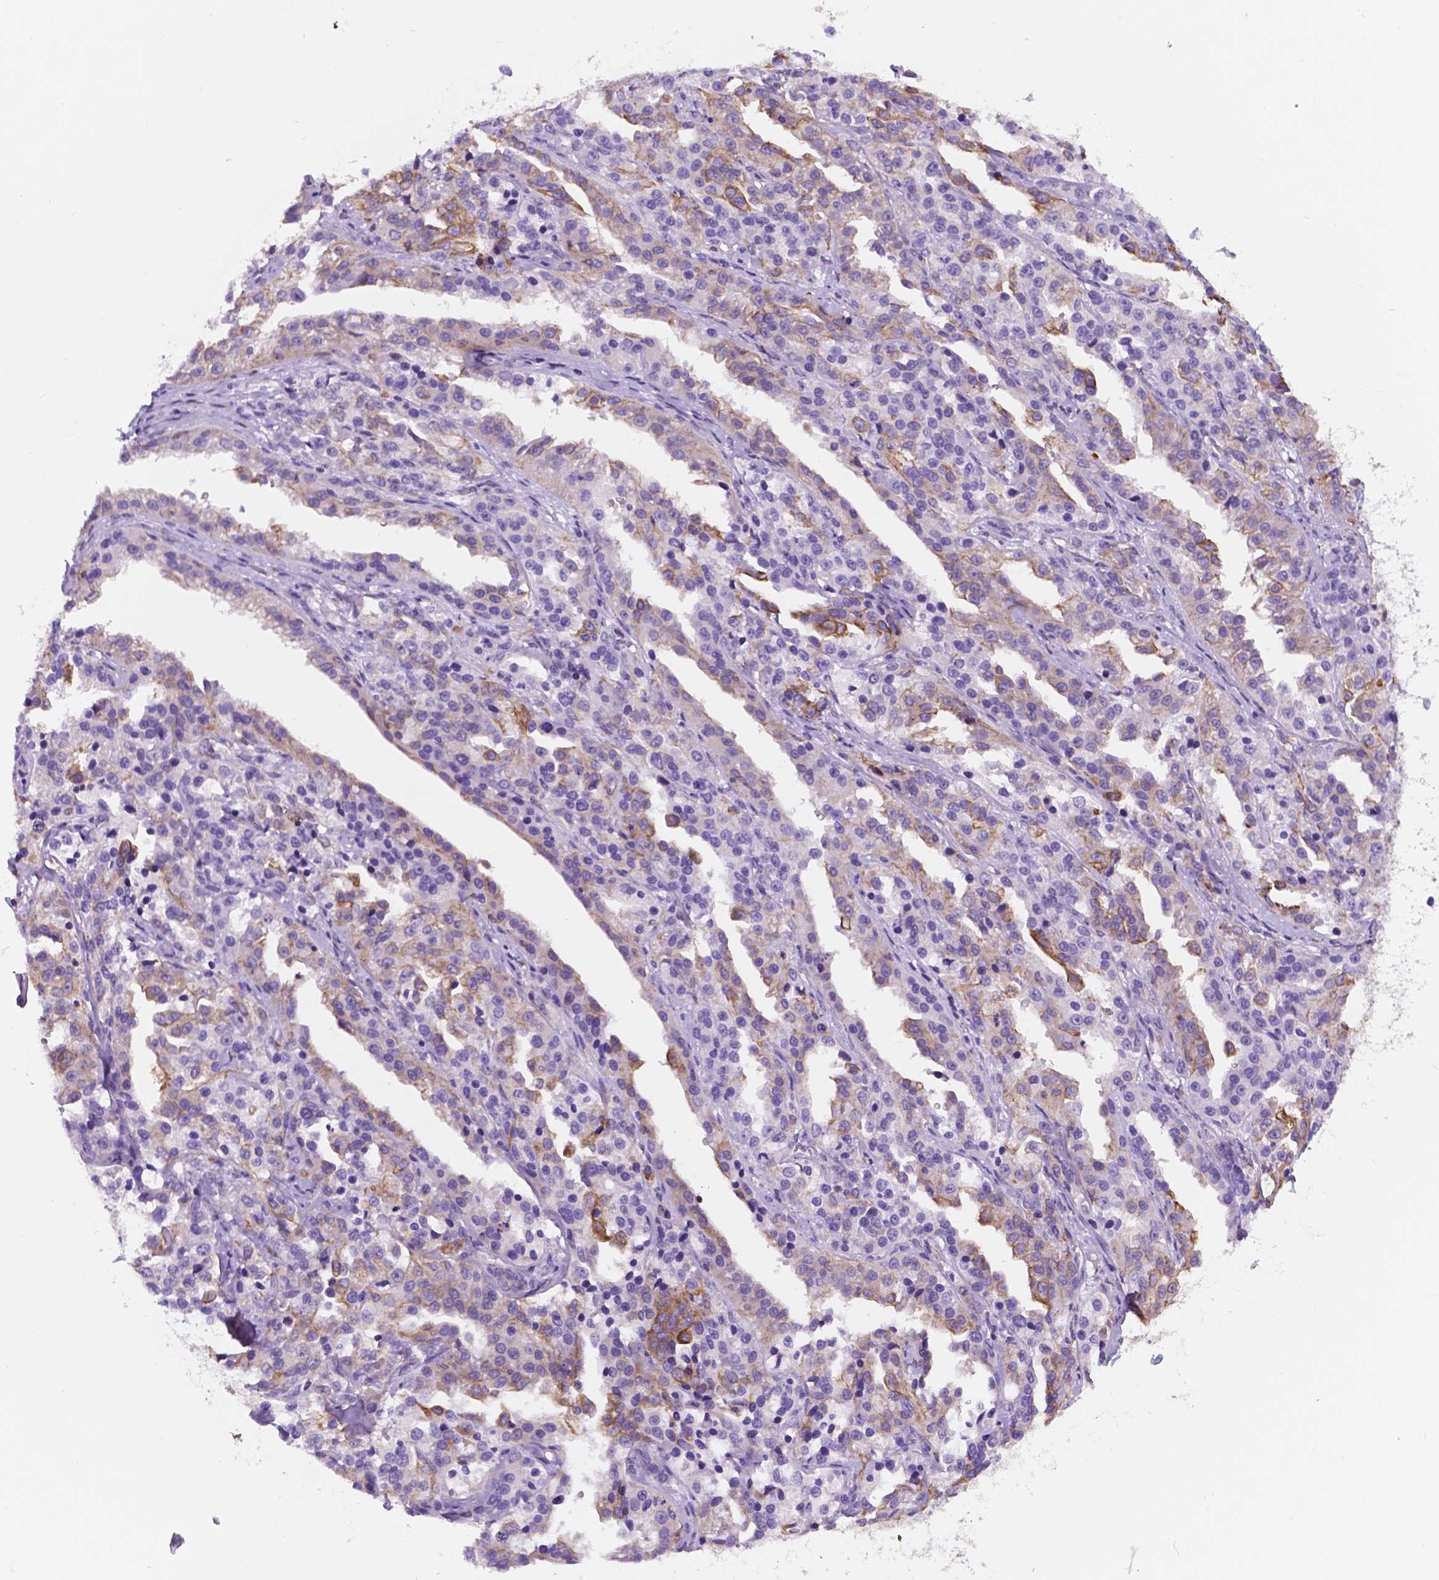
{"staining": {"intensity": "moderate", "quantity": "<25%", "location": "cytoplasmic/membranous"}, "tissue": "ovarian cancer", "cell_type": "Tumor cells", "image_type": "cancer", "snomed": [{"axis": "morphology", "description": "Cystadenocarcinoma, serous, NOS"}, {"axis": "topography", "description": "Ovary"}], "caption": "A high-resolution image shows IHC staining of serous cystadenocarcinoma (ovarian), which reveals moderate cytoplasmic/membranous staining in approximately <25% of tumor cells.", "gene": "TRPV5", "patient": {"sex": "female", "age": 75}}